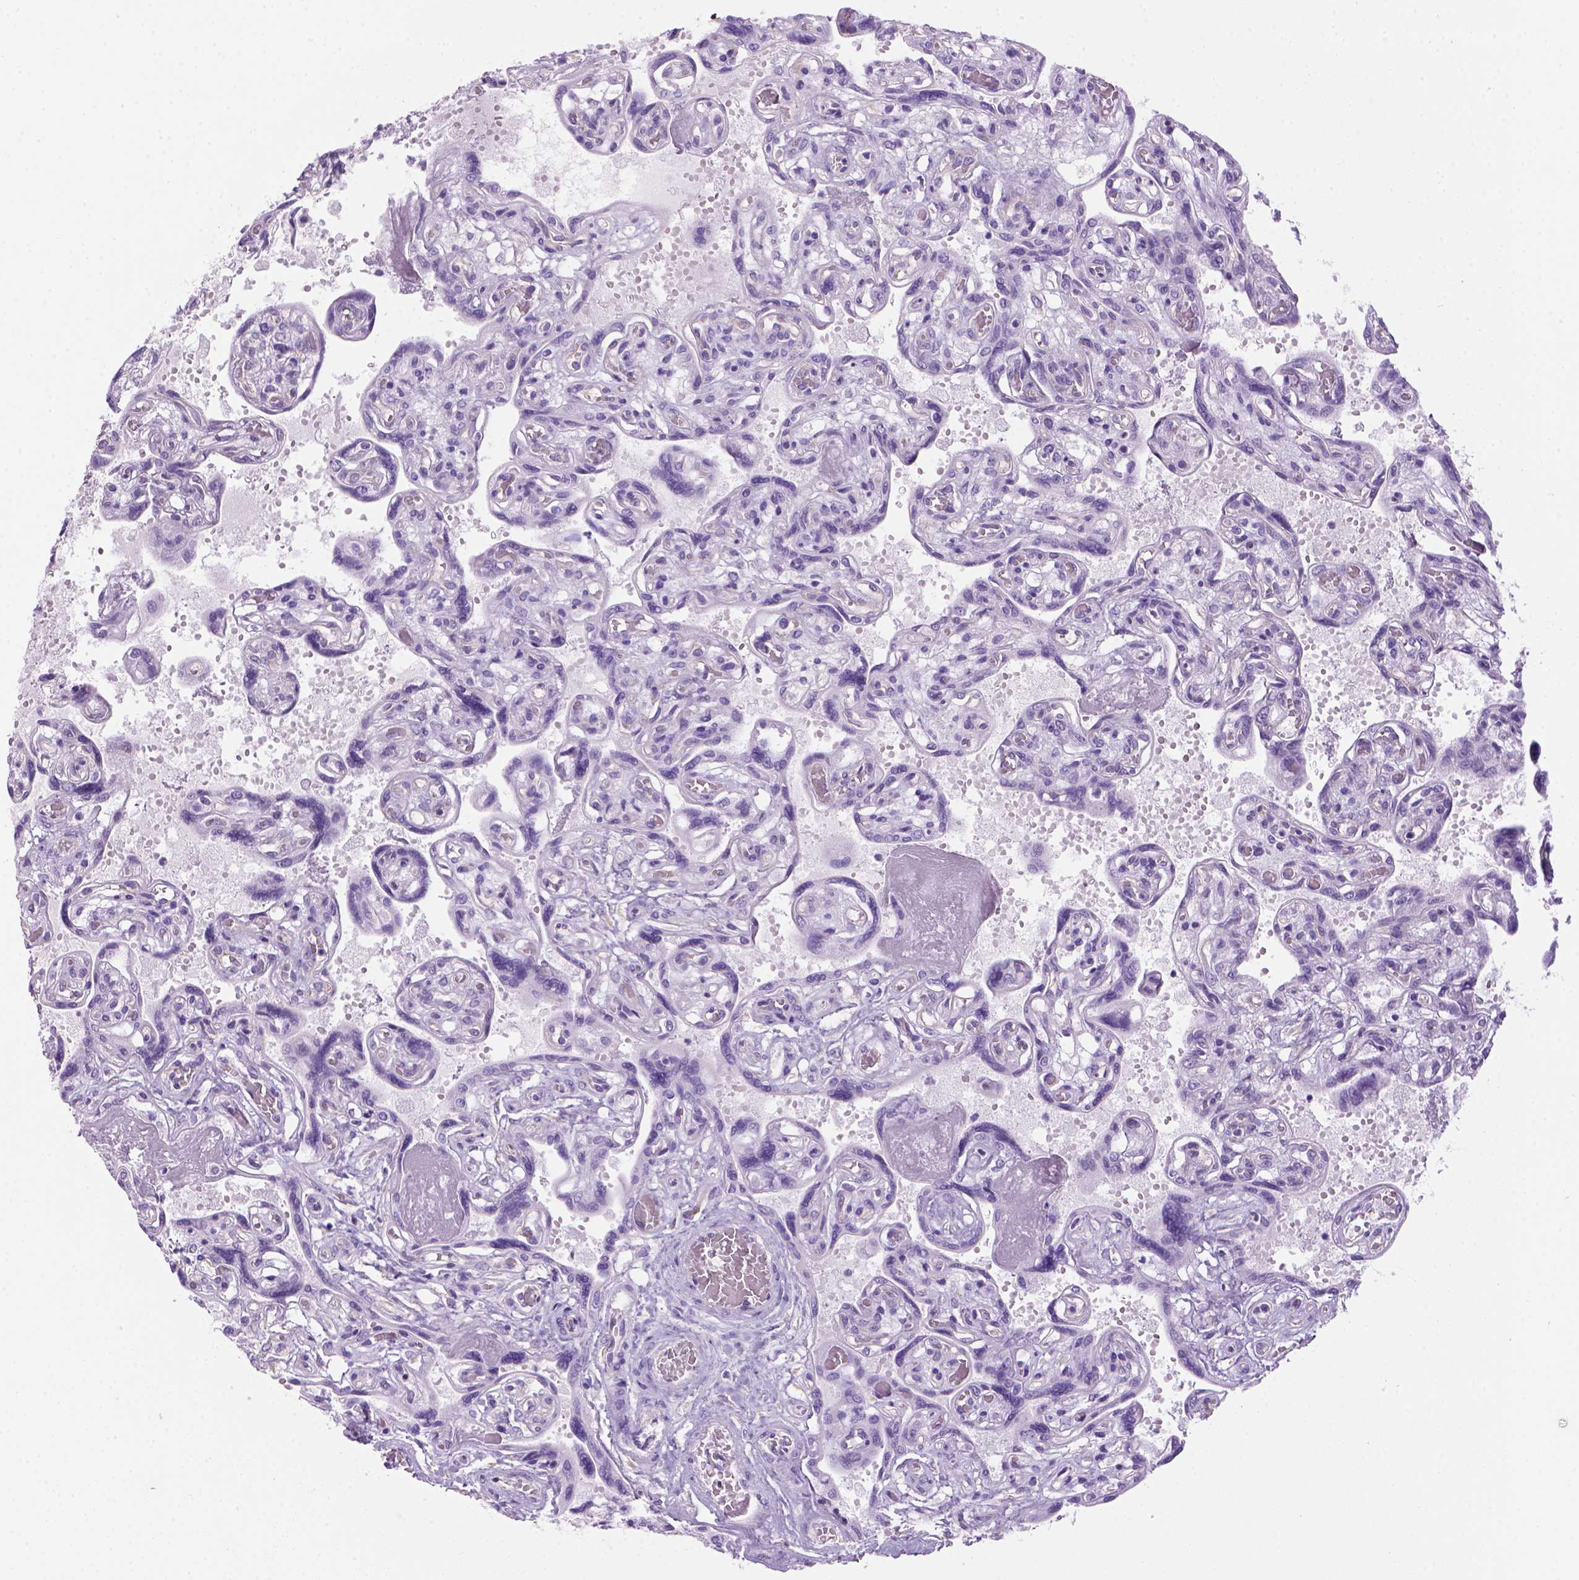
{"staining": {"intensity": "negative", "quantity": "none", "location": "none"}, "tissue": "placenta", "cell_type": "Decidual cells", "image_type": "normal", "snomed": [{"axis": "morphology", "description": "Normal tissue, NOS"}, {"axis": "topography", "description": "Placenta"}], "caption": "High power microscopy micrograph of an immunohistochemistry (IHC) micrograph of unremarkable placenta, revealing no significant expression in decidual cells.", "gene": "ARHGEF33", "patient": {"sex": "female", "age": 32}}